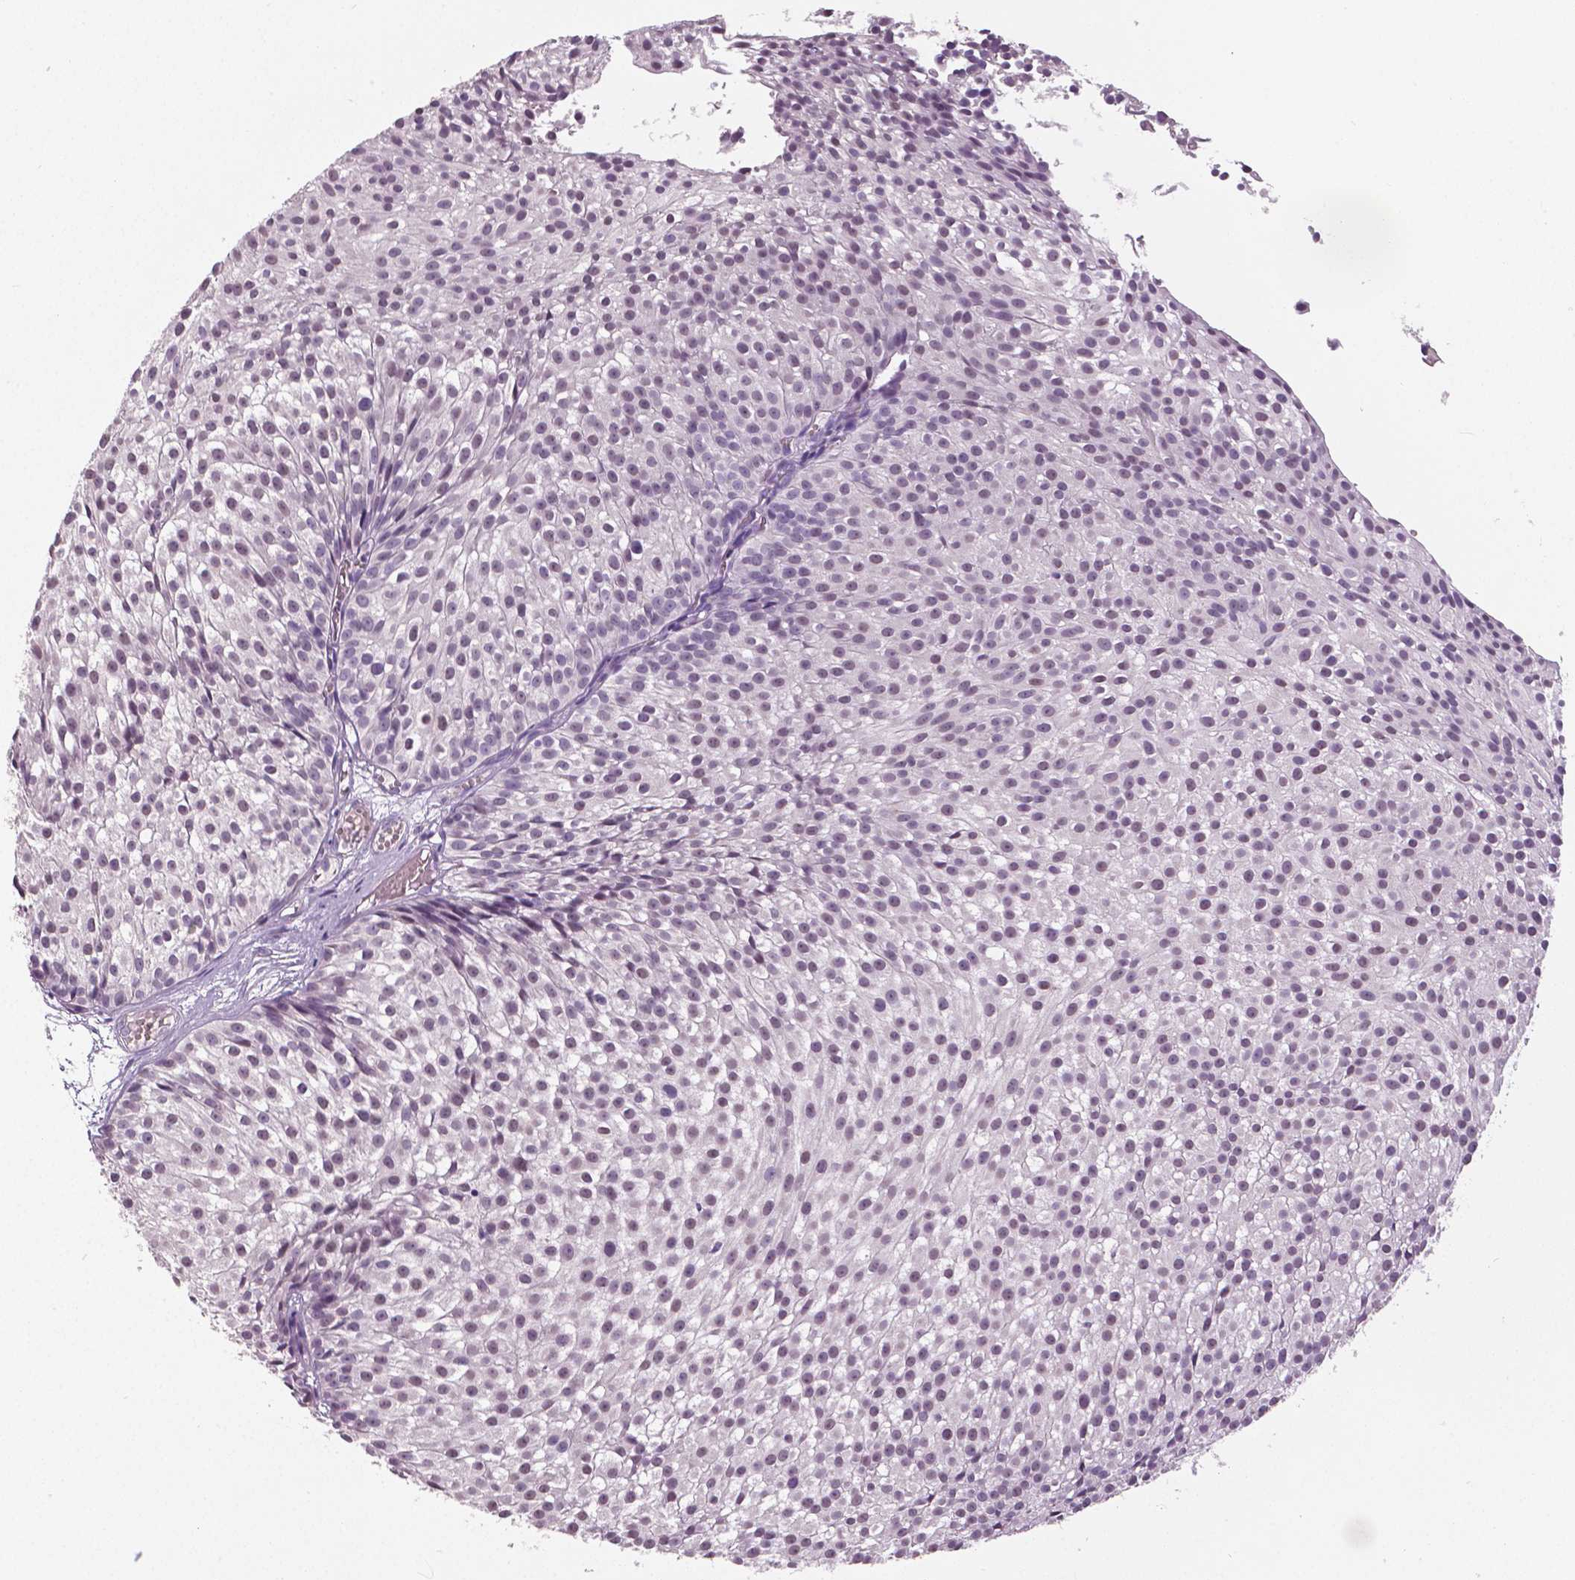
{"staining": {"intensity": "negative", "quantity": "none", "location": "none"}, "tissue": "urothelial cancer", "cell_type": "Tumor cells", "image_type": "cancer", "snomed": [{"axis": "morphology", "description": "Urothelial carcinoma, Low grade"}, {"axis": "topography", "description": "Urinary bladder"}], "caption": "A high-resolution image shows immunohistochemistry staining of urothelial cancer, which exhibits no significant staining in tumor cells.", "gene": "FOXA1", "patient": {"sex": "male", "age": 63}}